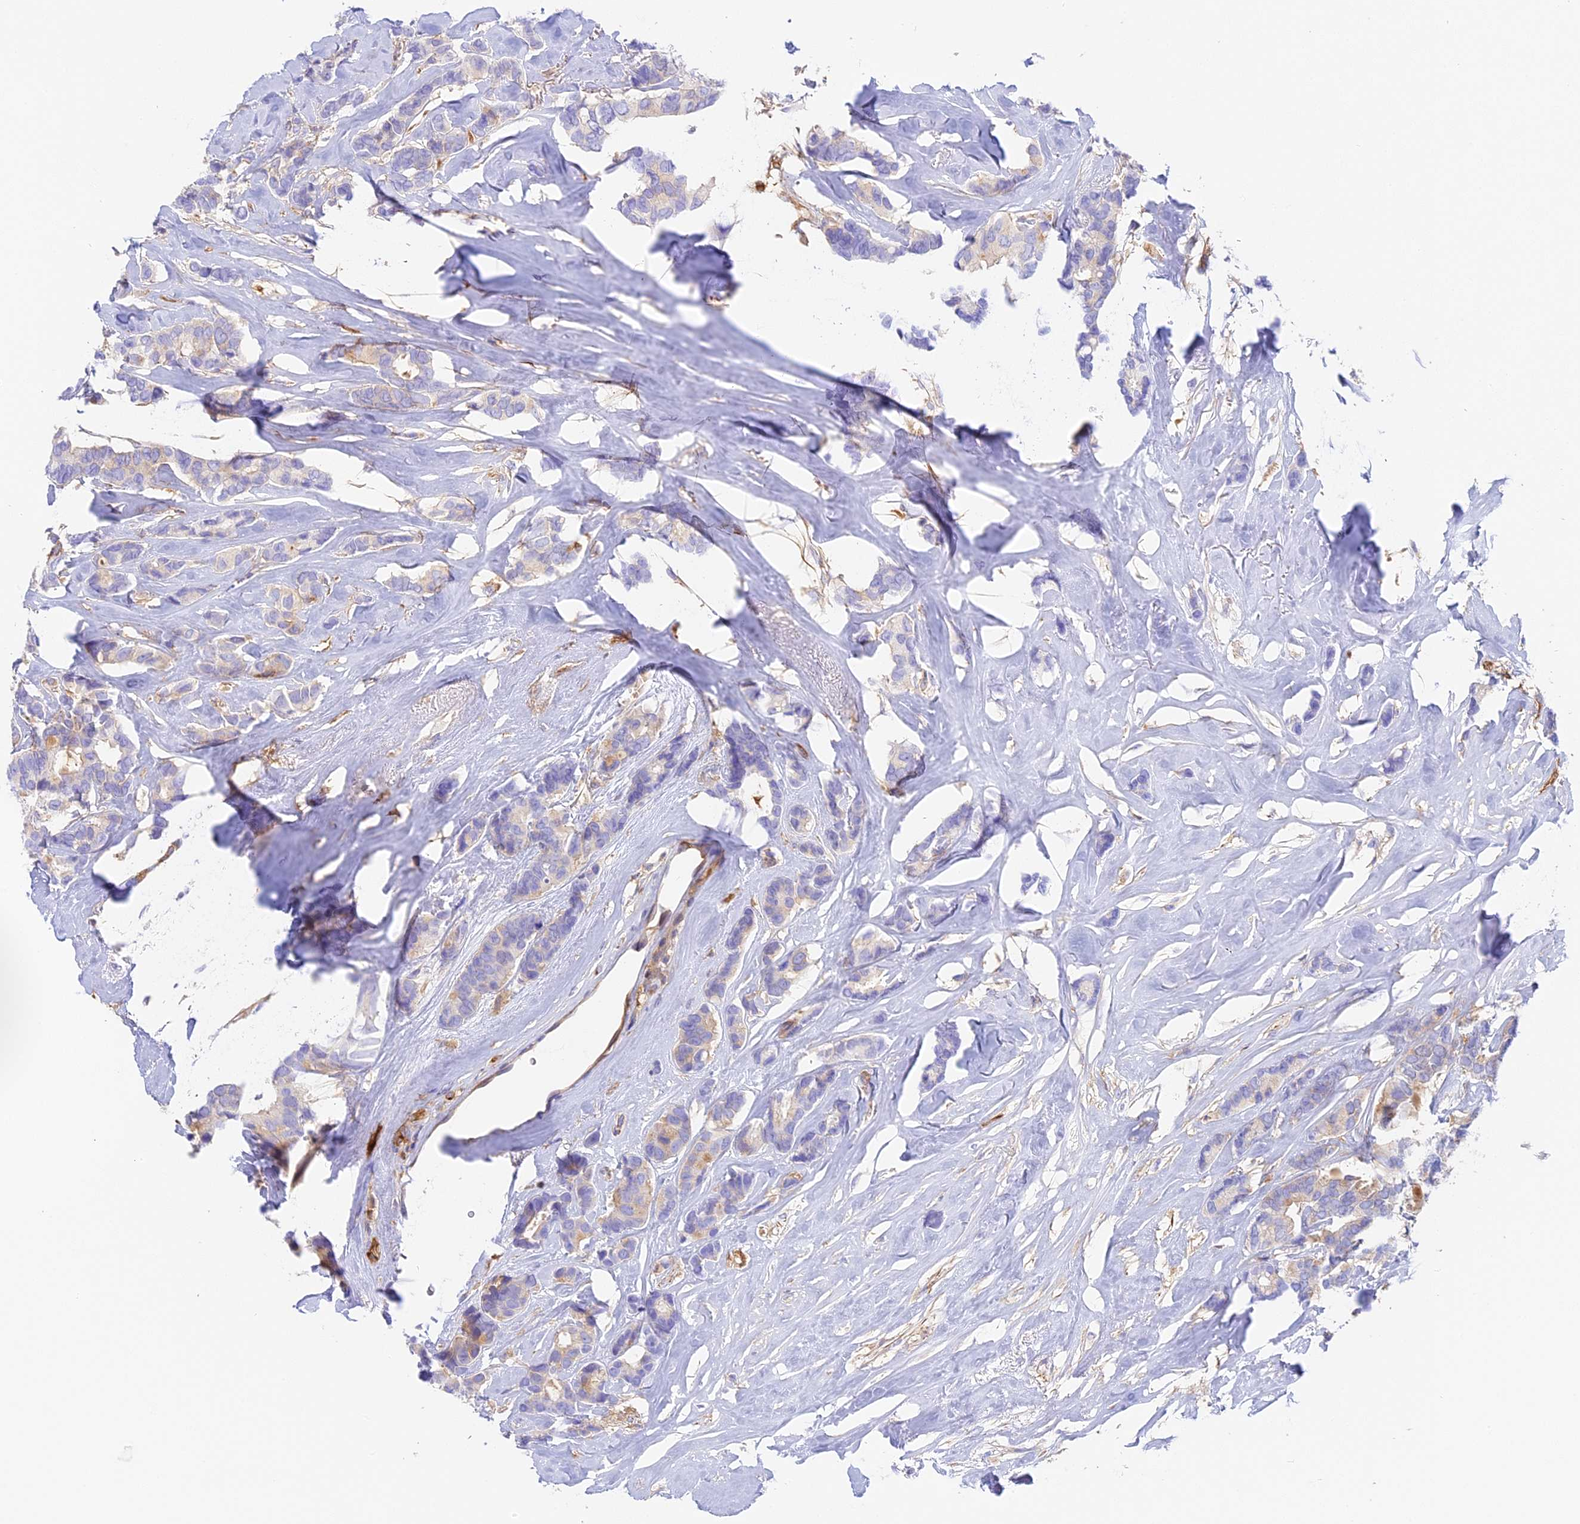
{"staining": {"intensity": "negative", "quantity": "none", "location": "none"}, "tissue": "breast cancer", "cell_type": "Tumor cells", "image_type": "cancer", "snomed": [{"axis": "morphology", "description": "Duct carcinoma"}, {"axis": "topography", "description": "Breast"}], "caption": "An immunohistochemistry image of intraductal carcinoma (breast) is shown. There is no staining in tumor cells of intraductal carcinoma (breast).", "gene": "HOMER3", "patient": {"sex": "female", "age": 40}}